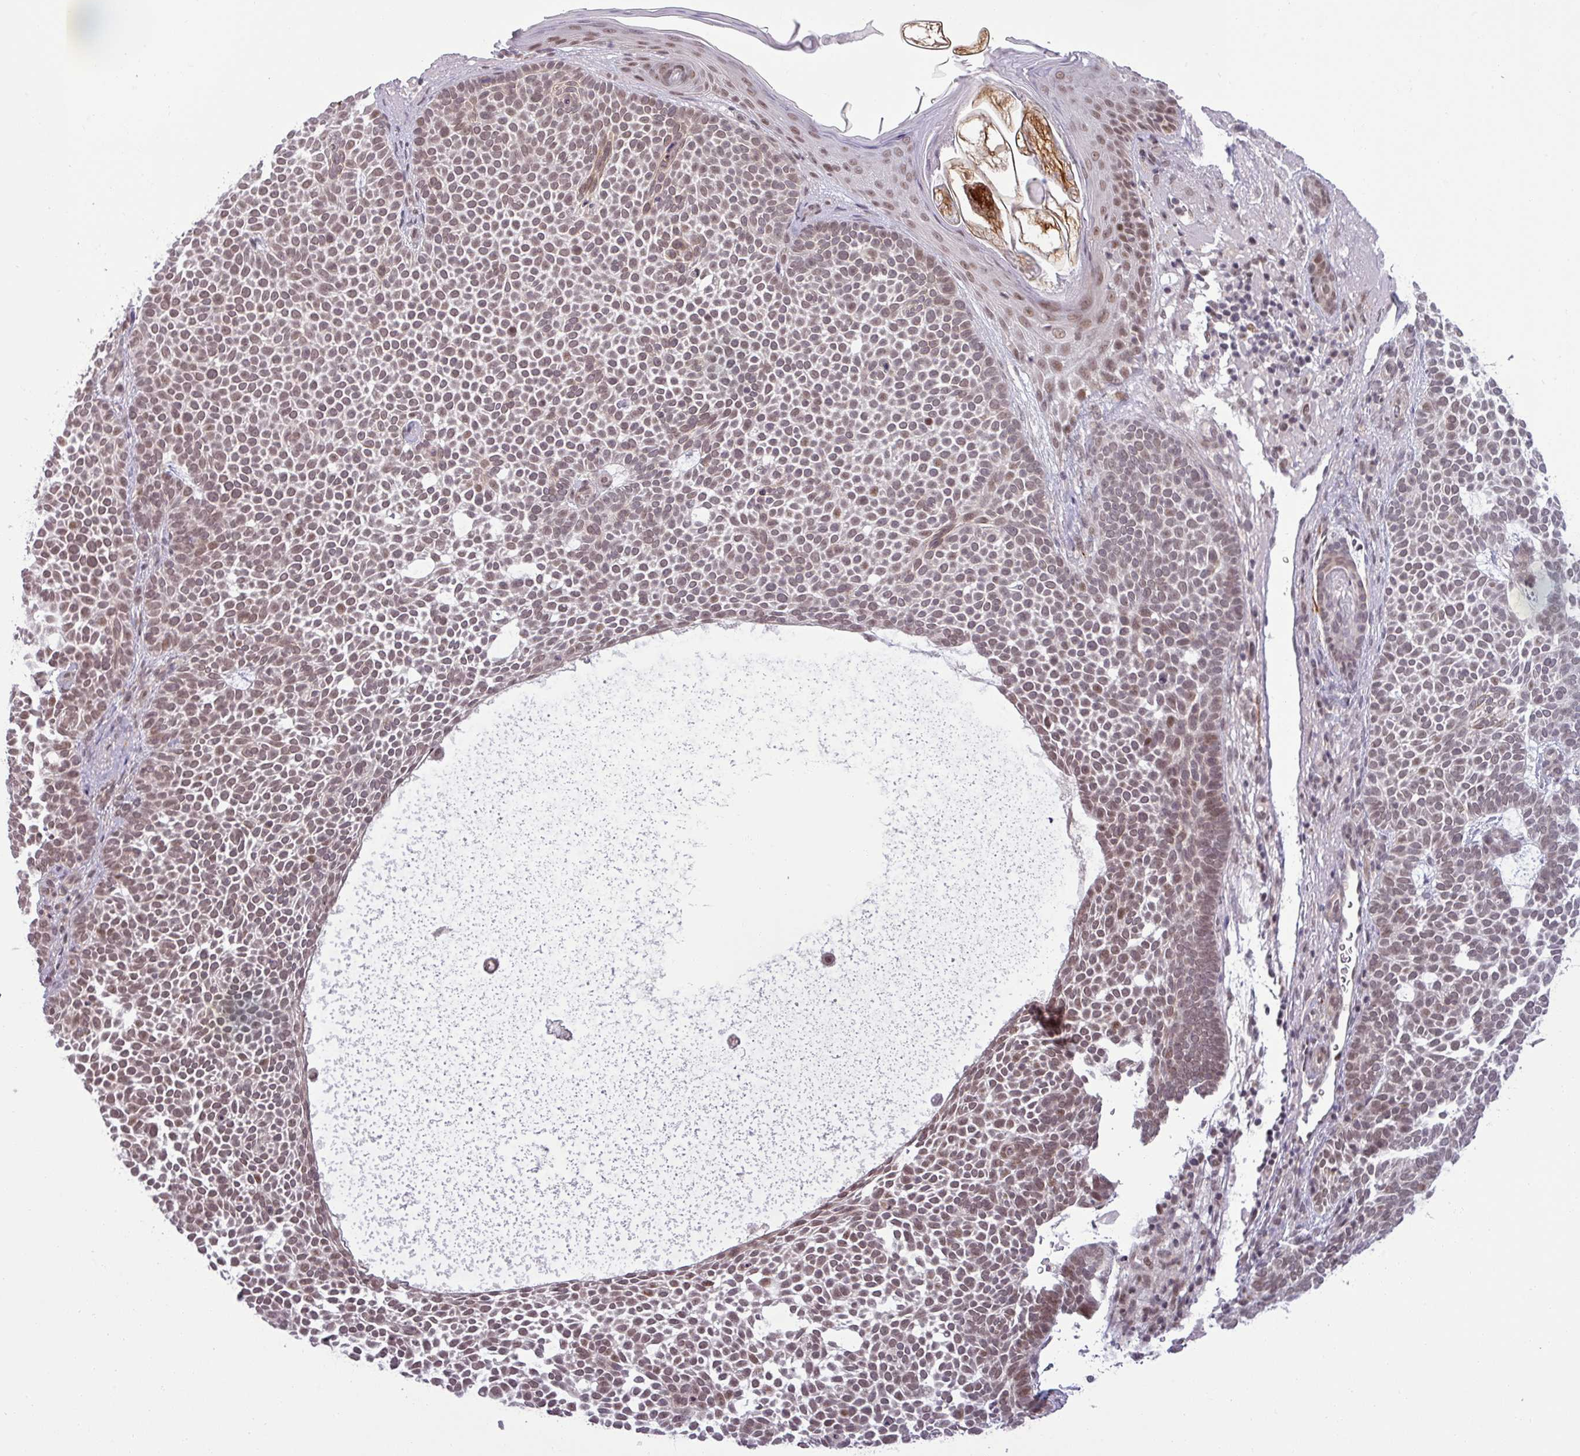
{"staining": {"intensity": "weak", "quantity": ">75%", "location": "nuclear"}, "tissue": "skin cancer", "cell_type": "Tumor cells", "image_type": "cancer", "snomed": [{"axis": "morphology", "description": "Basal cell carcinoma"}, {"axis": "topography", "description": "Skin"}], "caption": "An IHC histopathology image of neoplastic tissue is shown. Protein staining in brown highlights weak nuclear positivity in skin cancer (basal cell carcinoma) within tumor cells.", "gene": "PTPN20", "patient": {"sex": "female", "age": 77}}